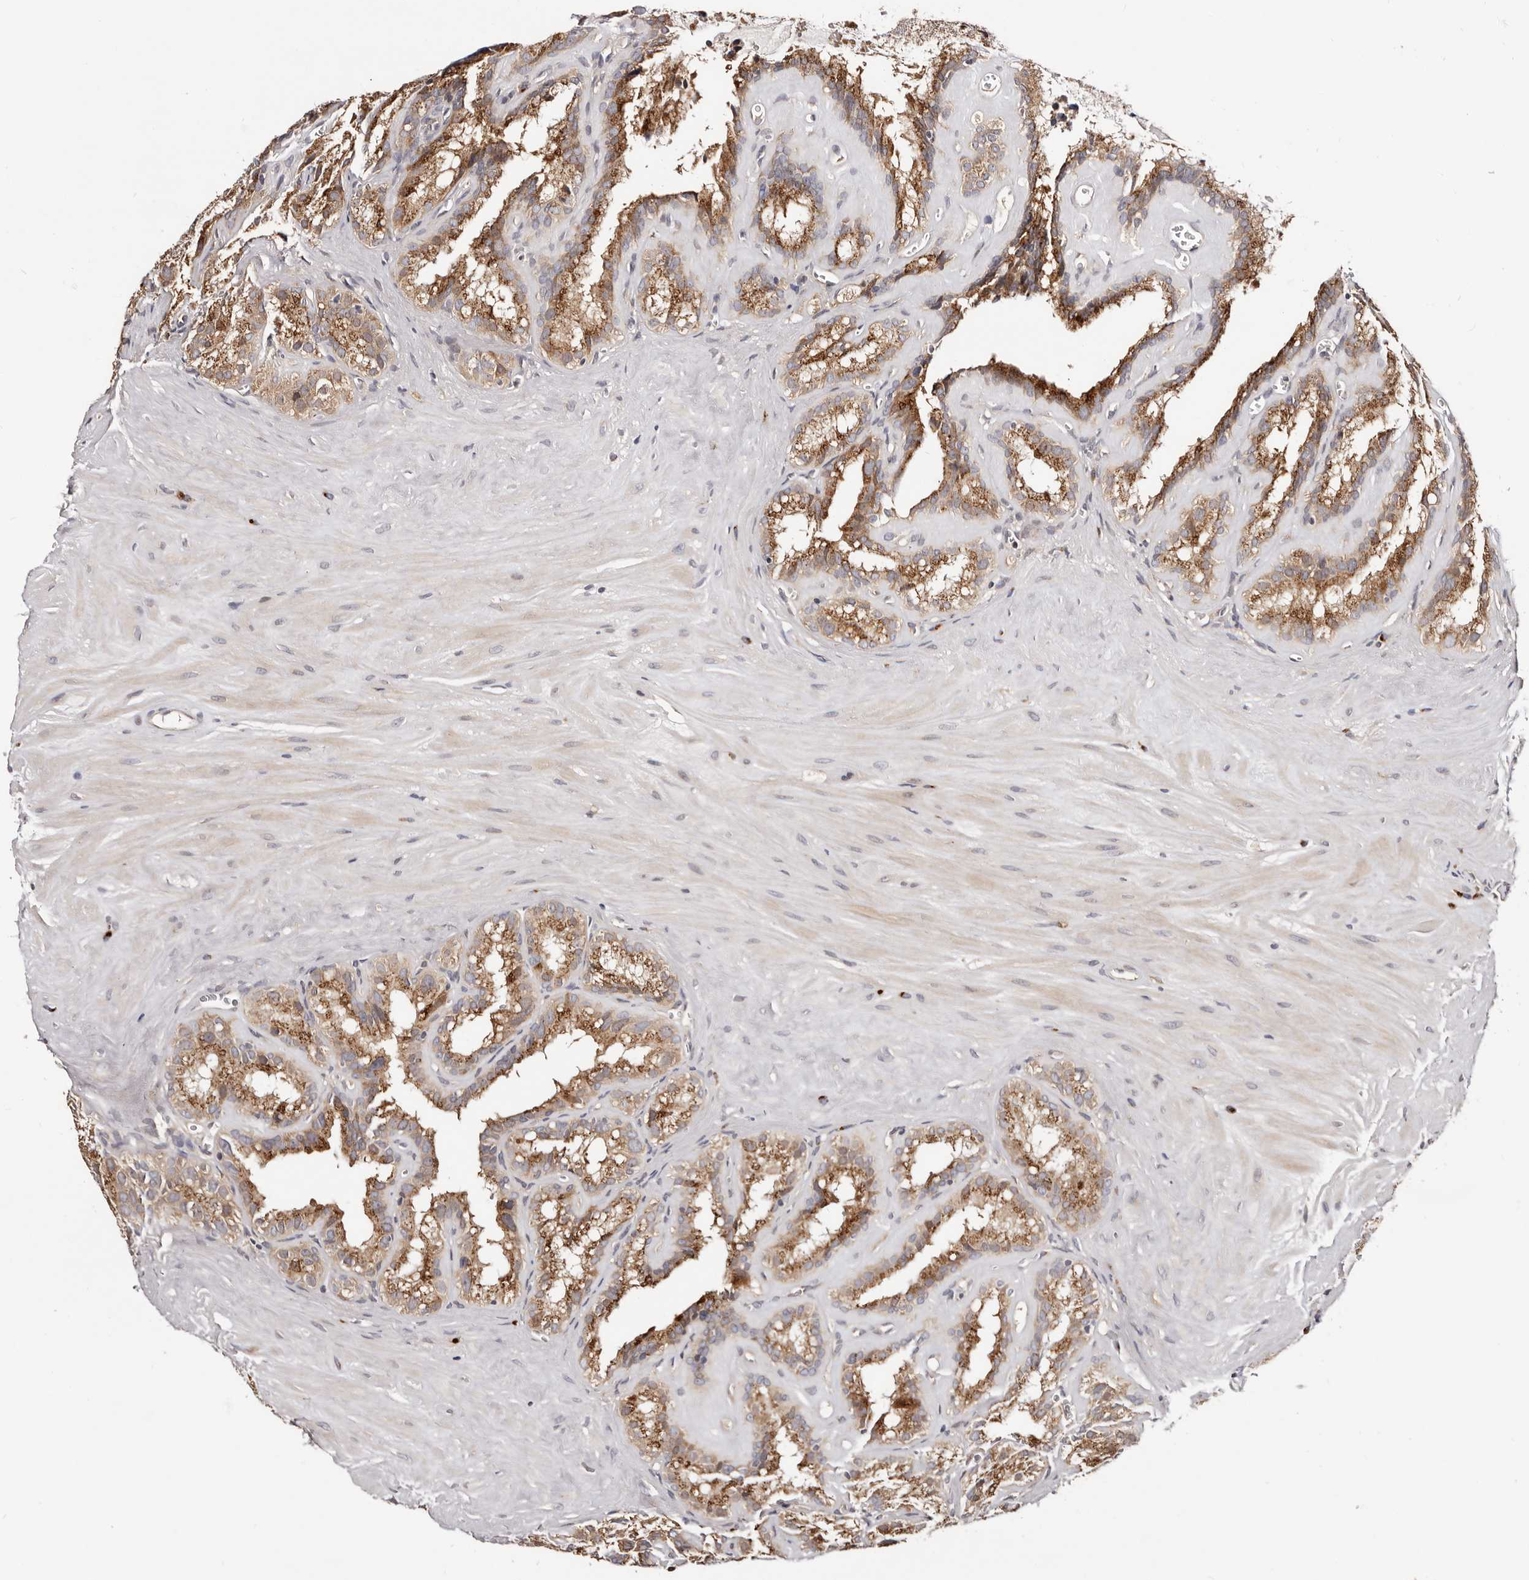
{"staining": {"intensity": "moderate", "quantity": ">75%", "location": "cytoplasmic/membranous"}, "tissue": "seminal vesicle", "cell_type": "Glandular cells", "image_type": "normal", "snomed": [{"axis": "morphology", "description": "Normal tissue, NOS"}, {"axis": "topography", "description": "Prostate"}, {"axis": "topography", "description": "Seminal veicle"}], "caption": "A histopathology image showing moderate cytoplasmic/membranous positivity in about >75% of glandular cells in unremarkable seminal vesicle, as visualized by brown immunohistochemical staining.", "gene": "DACT2", "patient": {"sex": "male", "age": 59}}